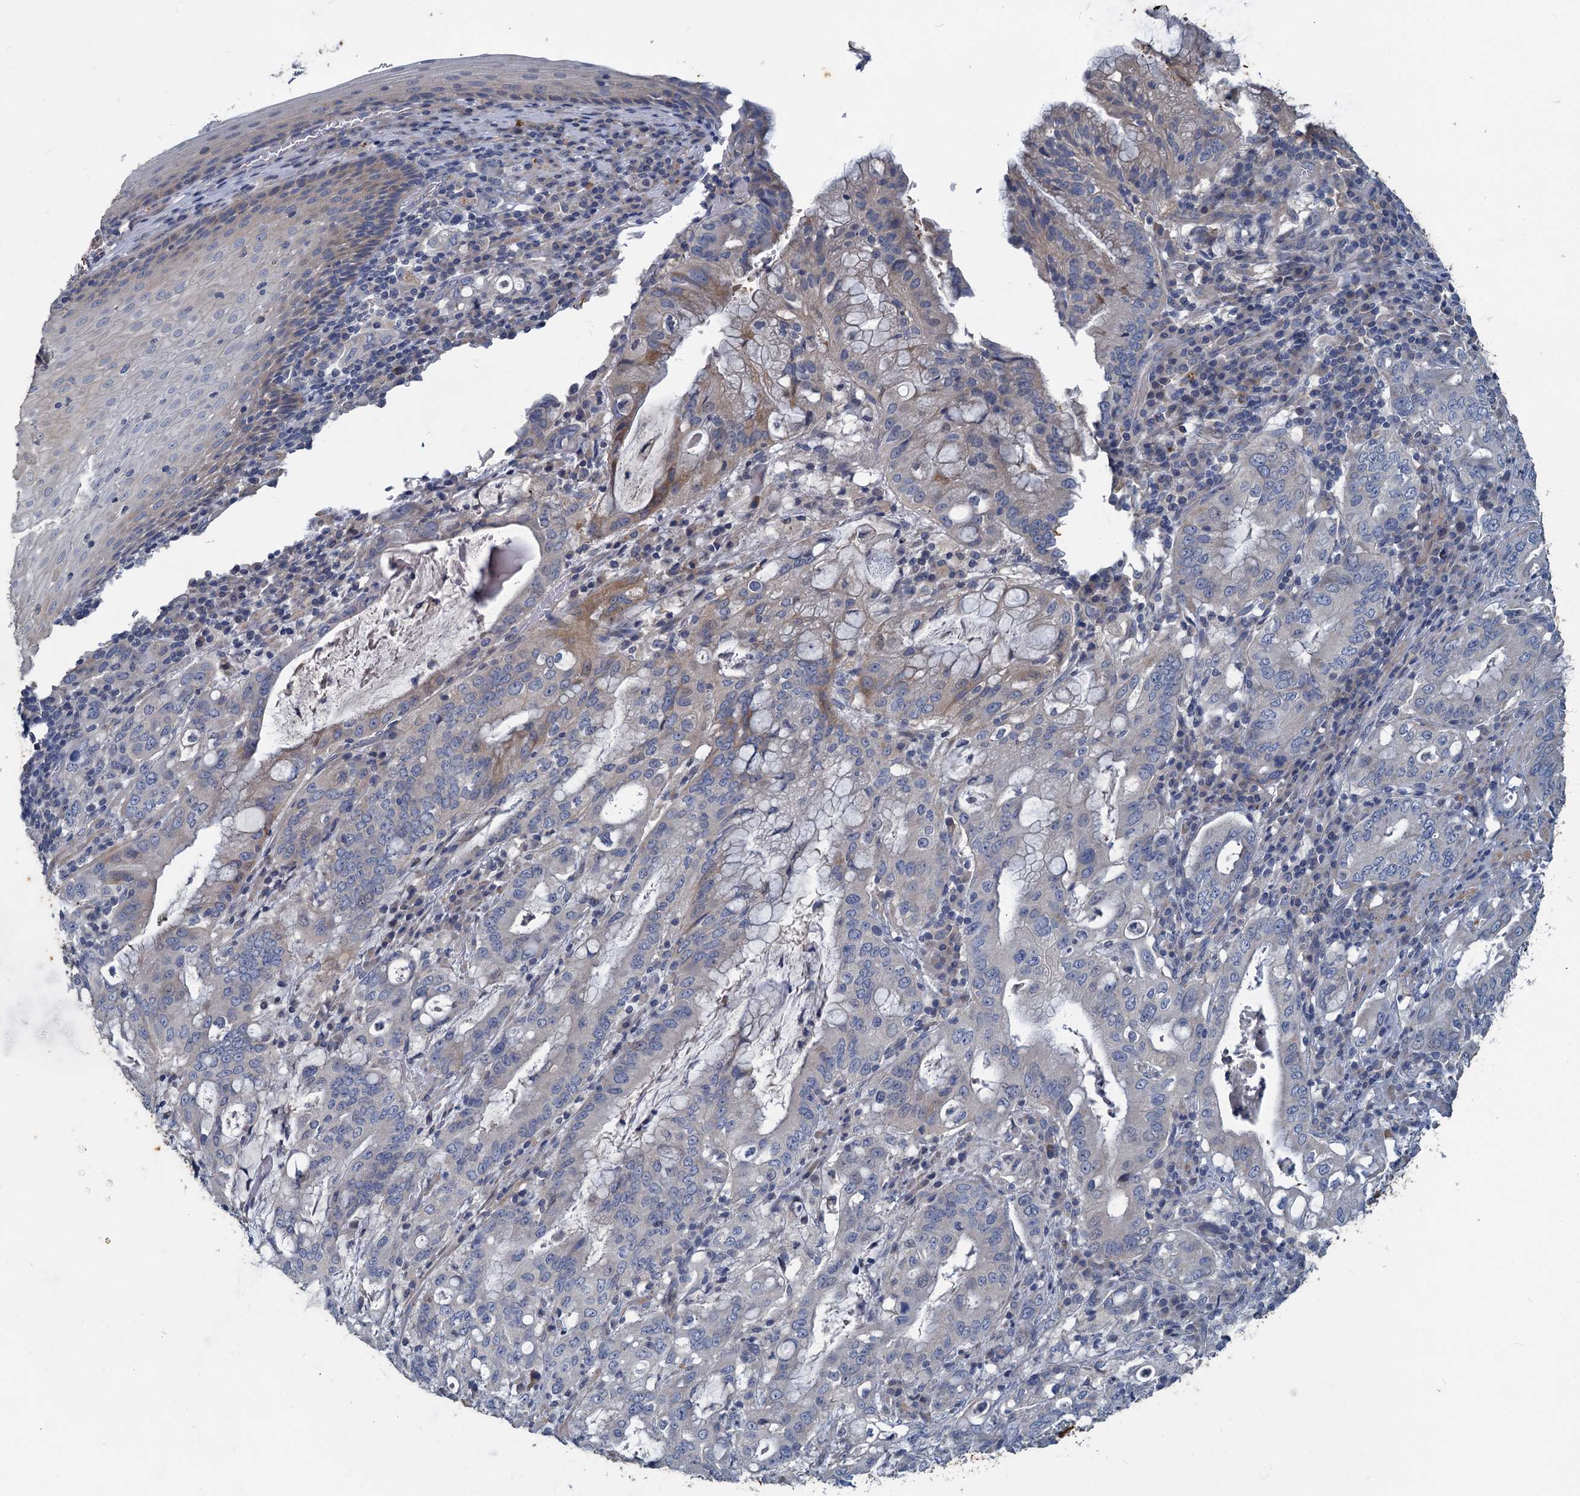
{"staining": {"intensity": "negative", "quantity": "none", "location": "none"}, "tissue": "stomach cancer", "cell_type": "Tumor cells", "image_type": "cancer", "snomed": [{"axis": "morphology", "description": "Normal tissue, NOS"}, {"axis": "morphology", "description": "Adenocarcinoma, NOS"}, {"axis": "topography", "description": "Esophagus"}, {"axis": "topography", "description": "Stomach, upper"}, {"axis": "topography", "description": "Peripheral nerve tissue"}], "caption": "A high-resolution image shows immunohistochemistry staining of stomach cancer, which reveals no significant expression in tumor cells.", "gene": "SLC2A7", "patient": {"sex": "male", "age": 62}}